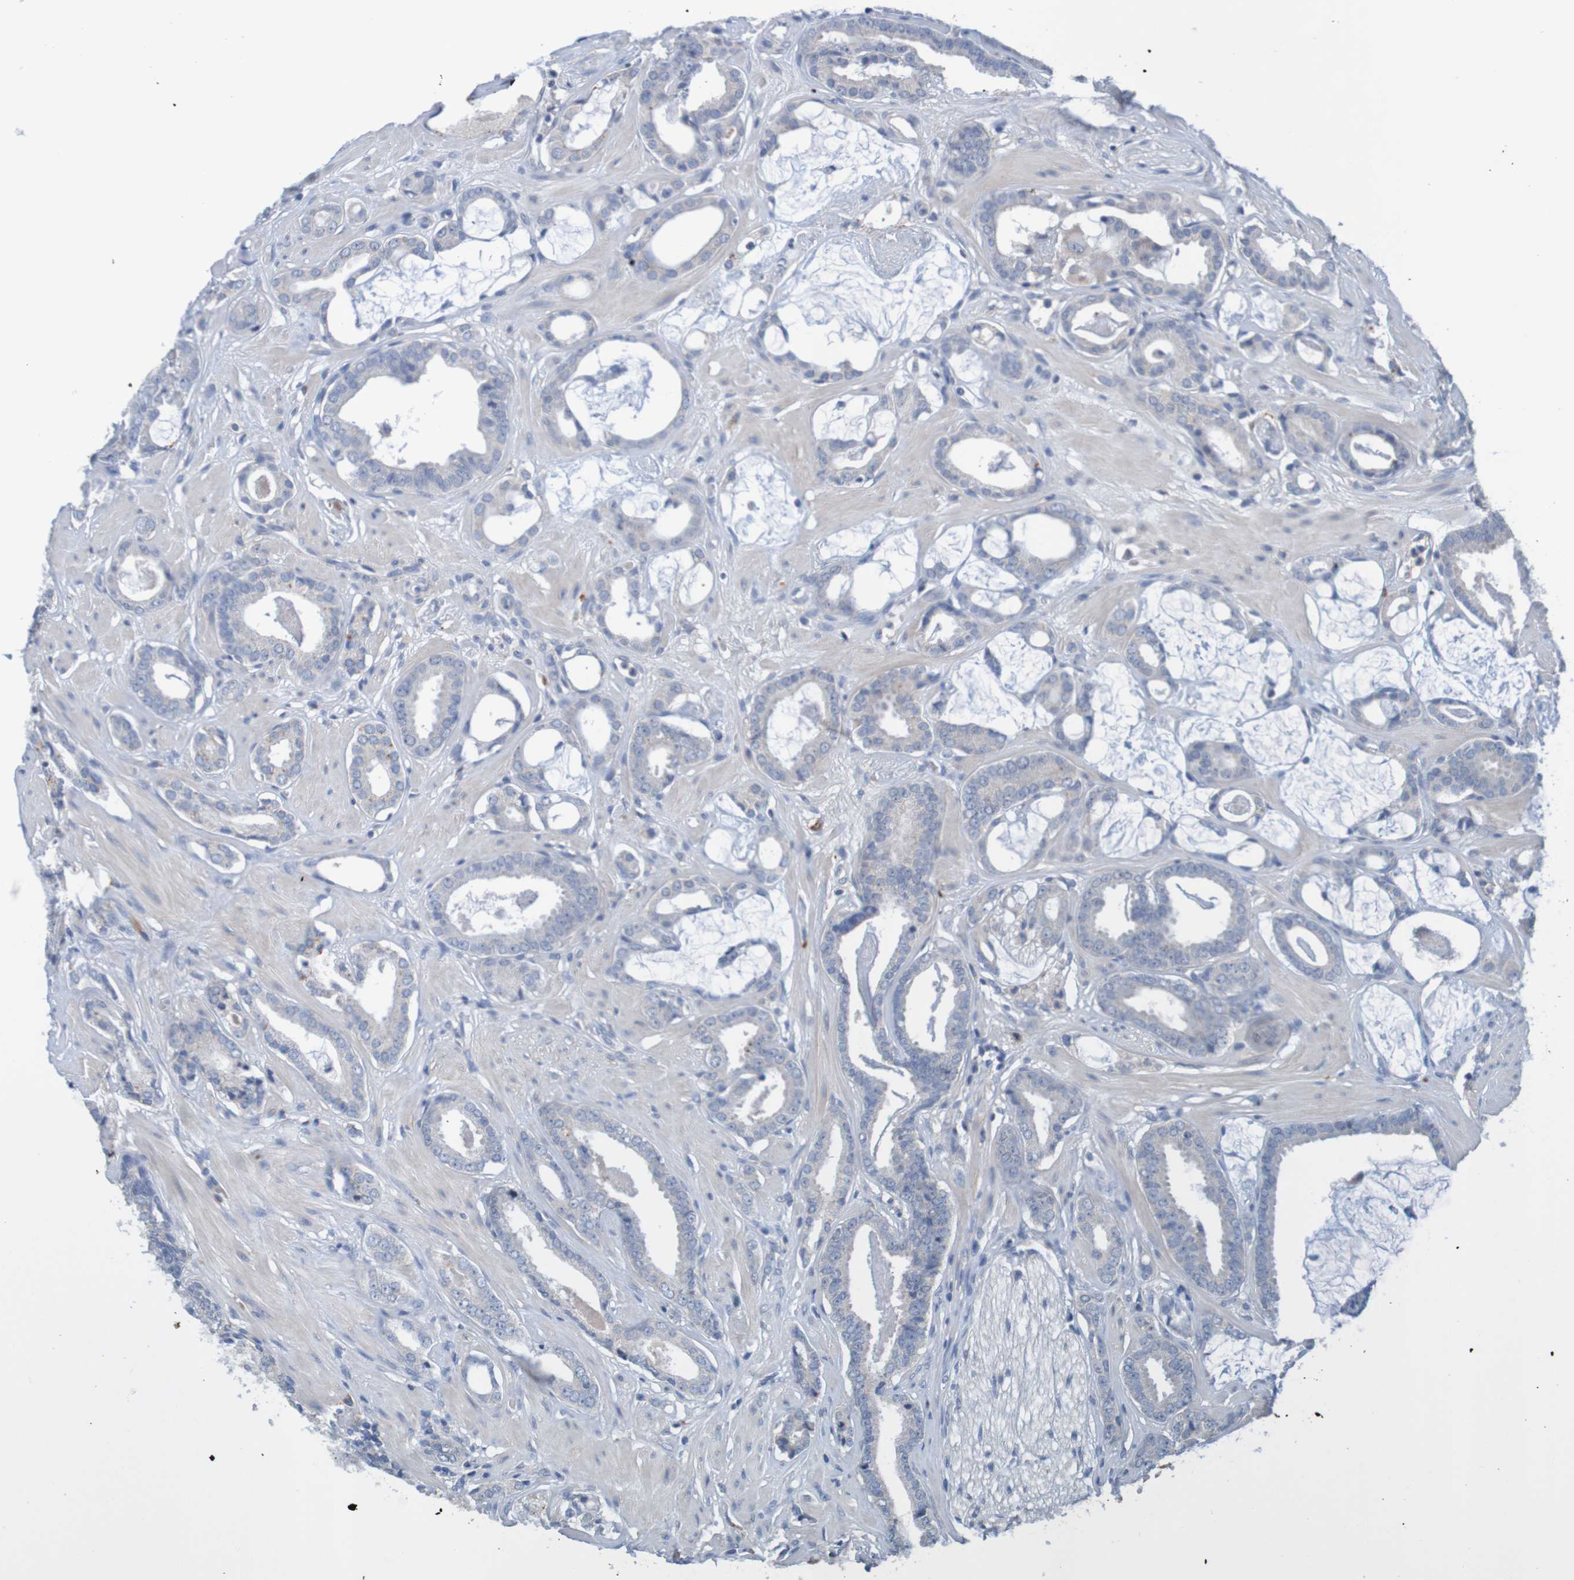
{"staining": {"intensity": "negative", "quantity": "none", "location": "none"}, "tissue": "prostate cancer", "cell_type": "Tumor cells", "image_type": "cancer", "snomed": [{"axis": "morphology", "description": "Adenocarcinoma, Low grade"}, {"axis": "topography", "description": "Prostate"}], "caption": "Human prostate low-grade adenocarcinoma stained for a protein using immunohistochemistry reveals no staining in tumor cells.", "gene": "LTA", "patient": {"sex": "male", "age": 53}}